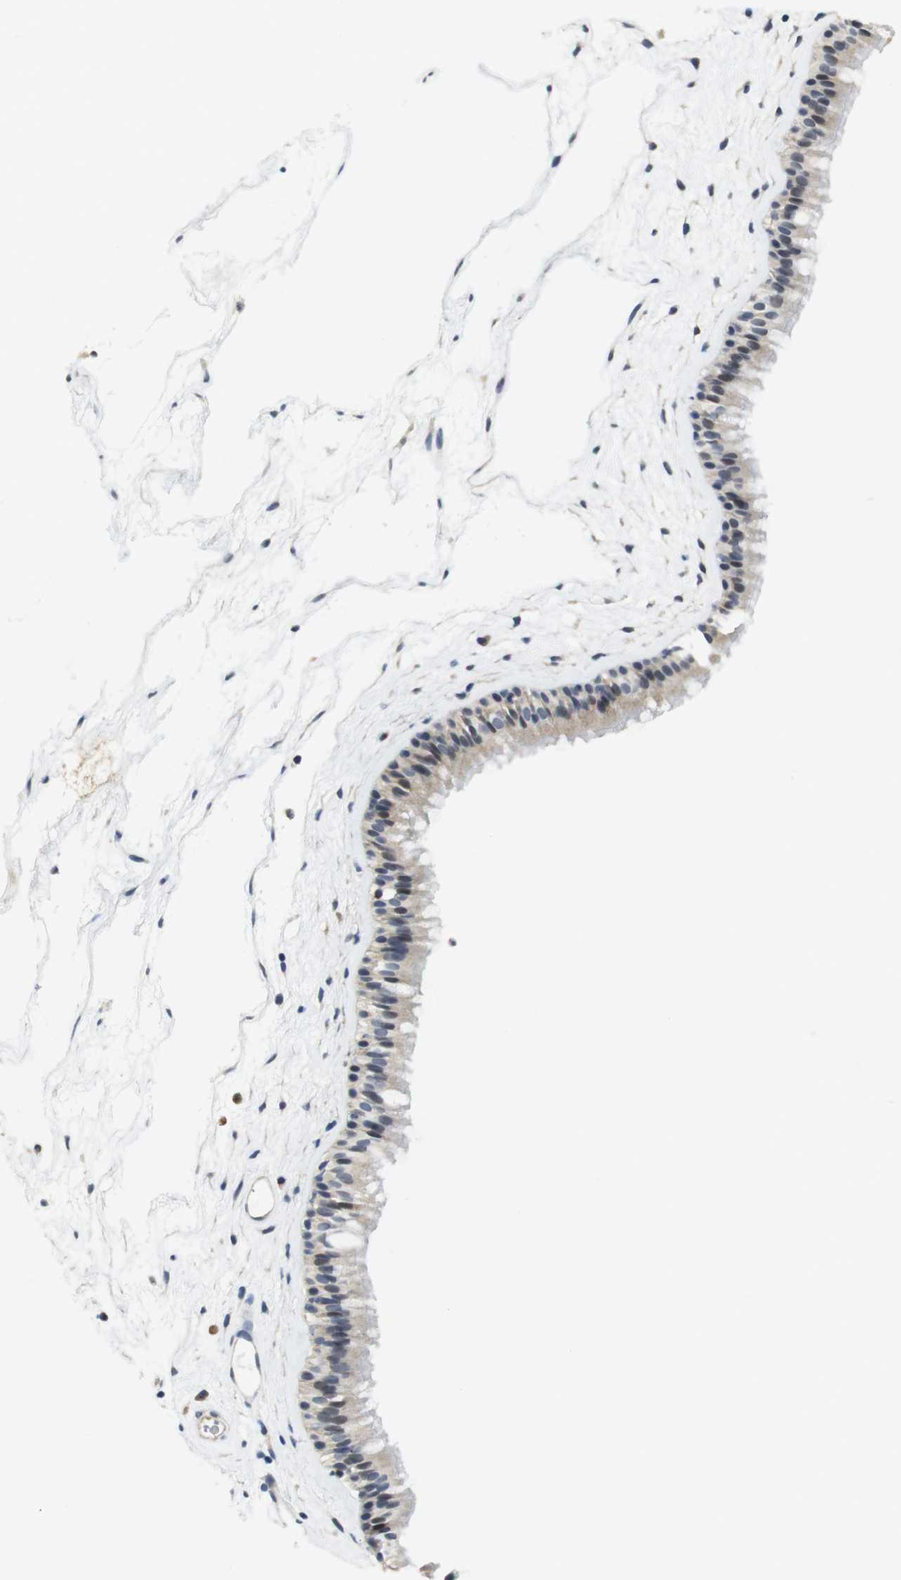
{"staining": {"intensity": "weak", "quantity": "<25%", "location": "cytoplasmic/membranous,nuclear"}, "tissue": "nasopharynx", "cell_type": "Respiratory epithelial cells", "image_type": "normal", "snomed": [{"axis": "morphology", "description": "Normal tissue, NOS"}, {"axis": "morphology", "description": "Inflammation, NOS"}, {"axis": "topography", "description": "Nasopharynx"}], "caption": "Human nasopharynx stained for a protein using immunohistochemistry demonstrates no expression in respiratory epithelial cells.", "gene": "FNTA", "patient": {"sex": "male", "age": 48}}